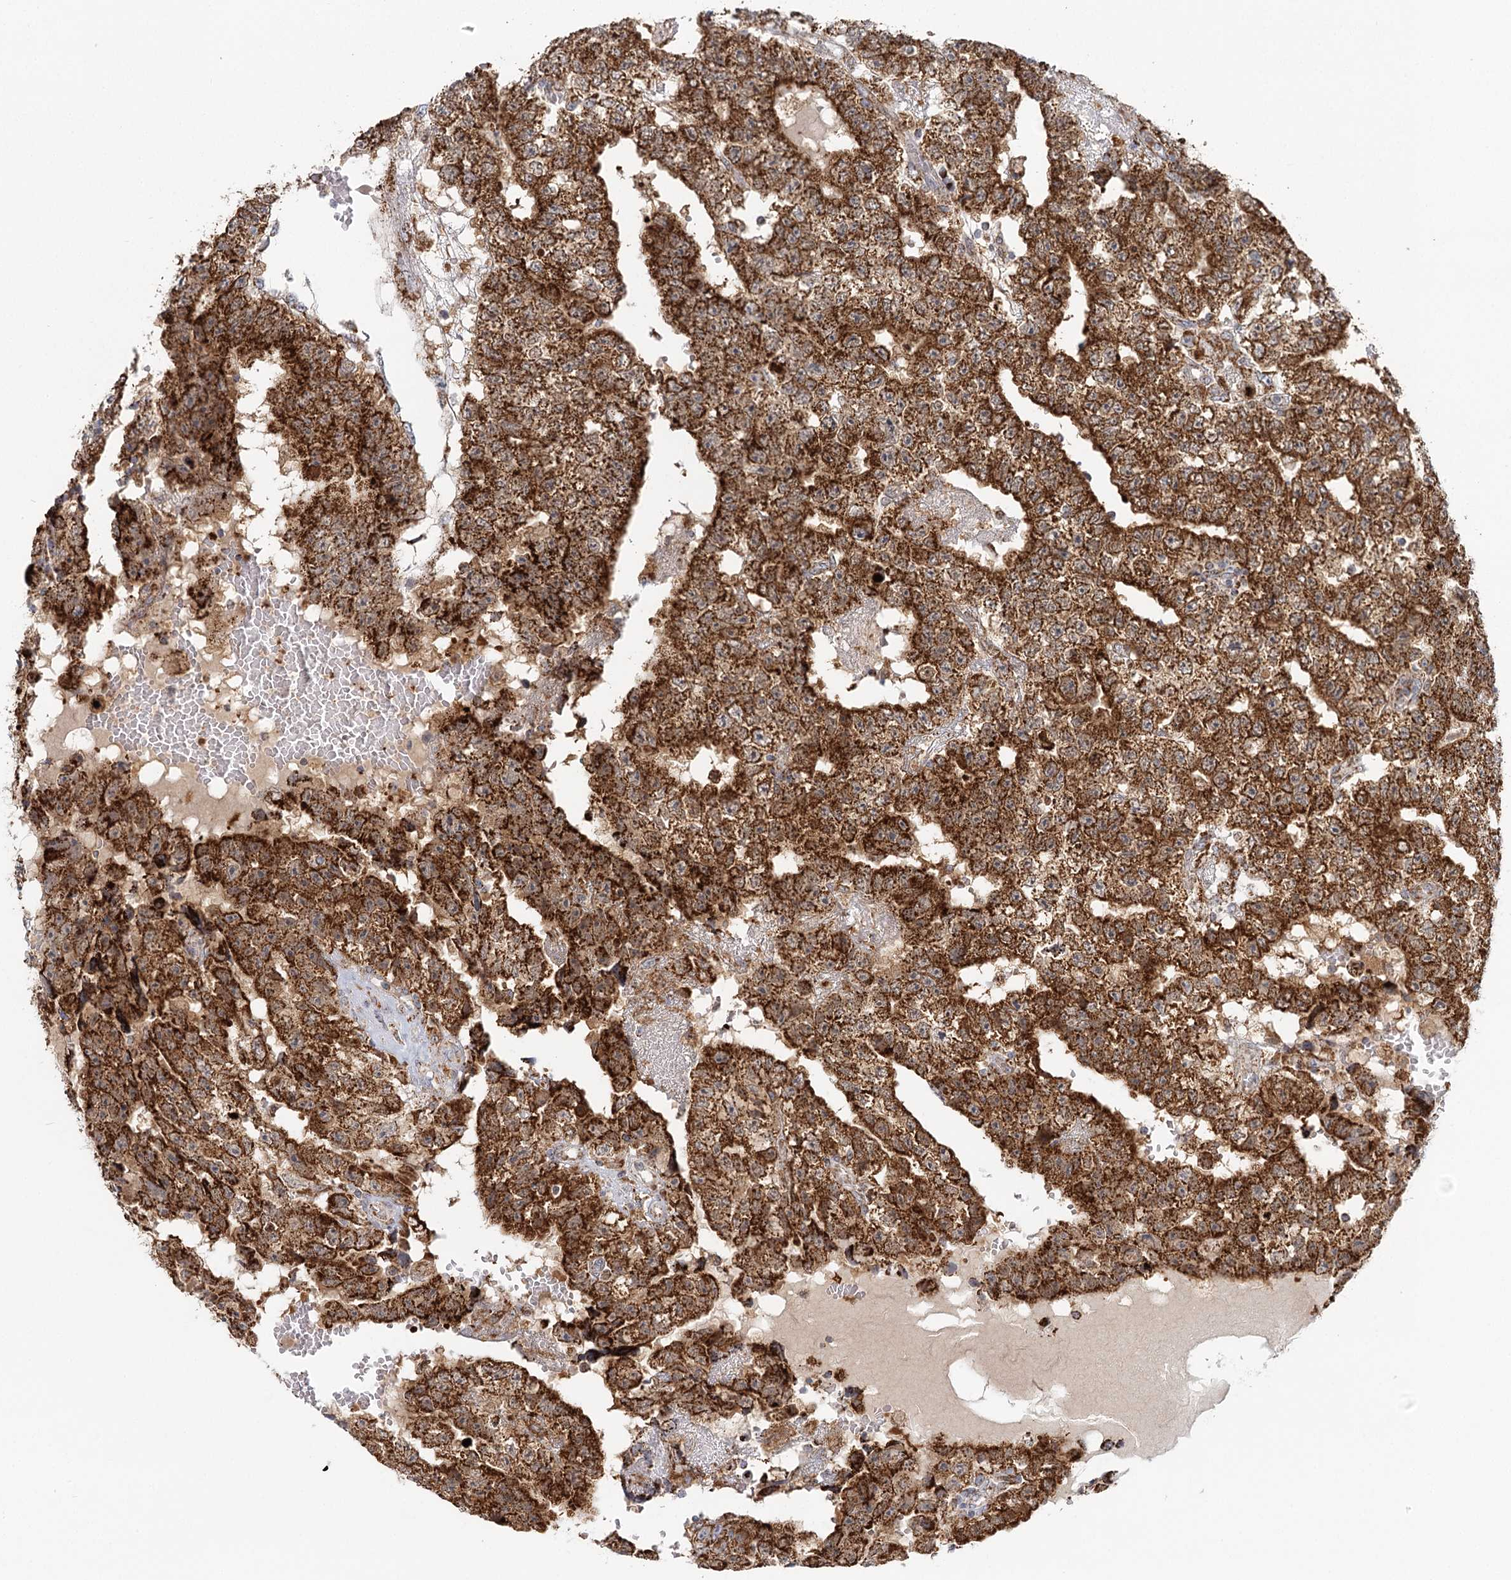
{"staining": {"intensity": "strong", "quantity": ">75%", "location": "cytoplasmic/membranous"}, "tissue": "testis cancer", "cell_type": "Tumor cells", "image_type": "cancer", "snomed": [{"axis": "morphology", "description": "Carcinoma, Embryonal, NOS"}, {"axis": "topography", "description": "Testis"}], "caption": "Testis cancer (embryonal carcinoma) stained with immunohistochemistry shows strong cytoplasmic/membranous positivity in approximately >75% of tumor cells.", "gene": "TAS1R1", "patient": {"sex": "male", "age": 25}}